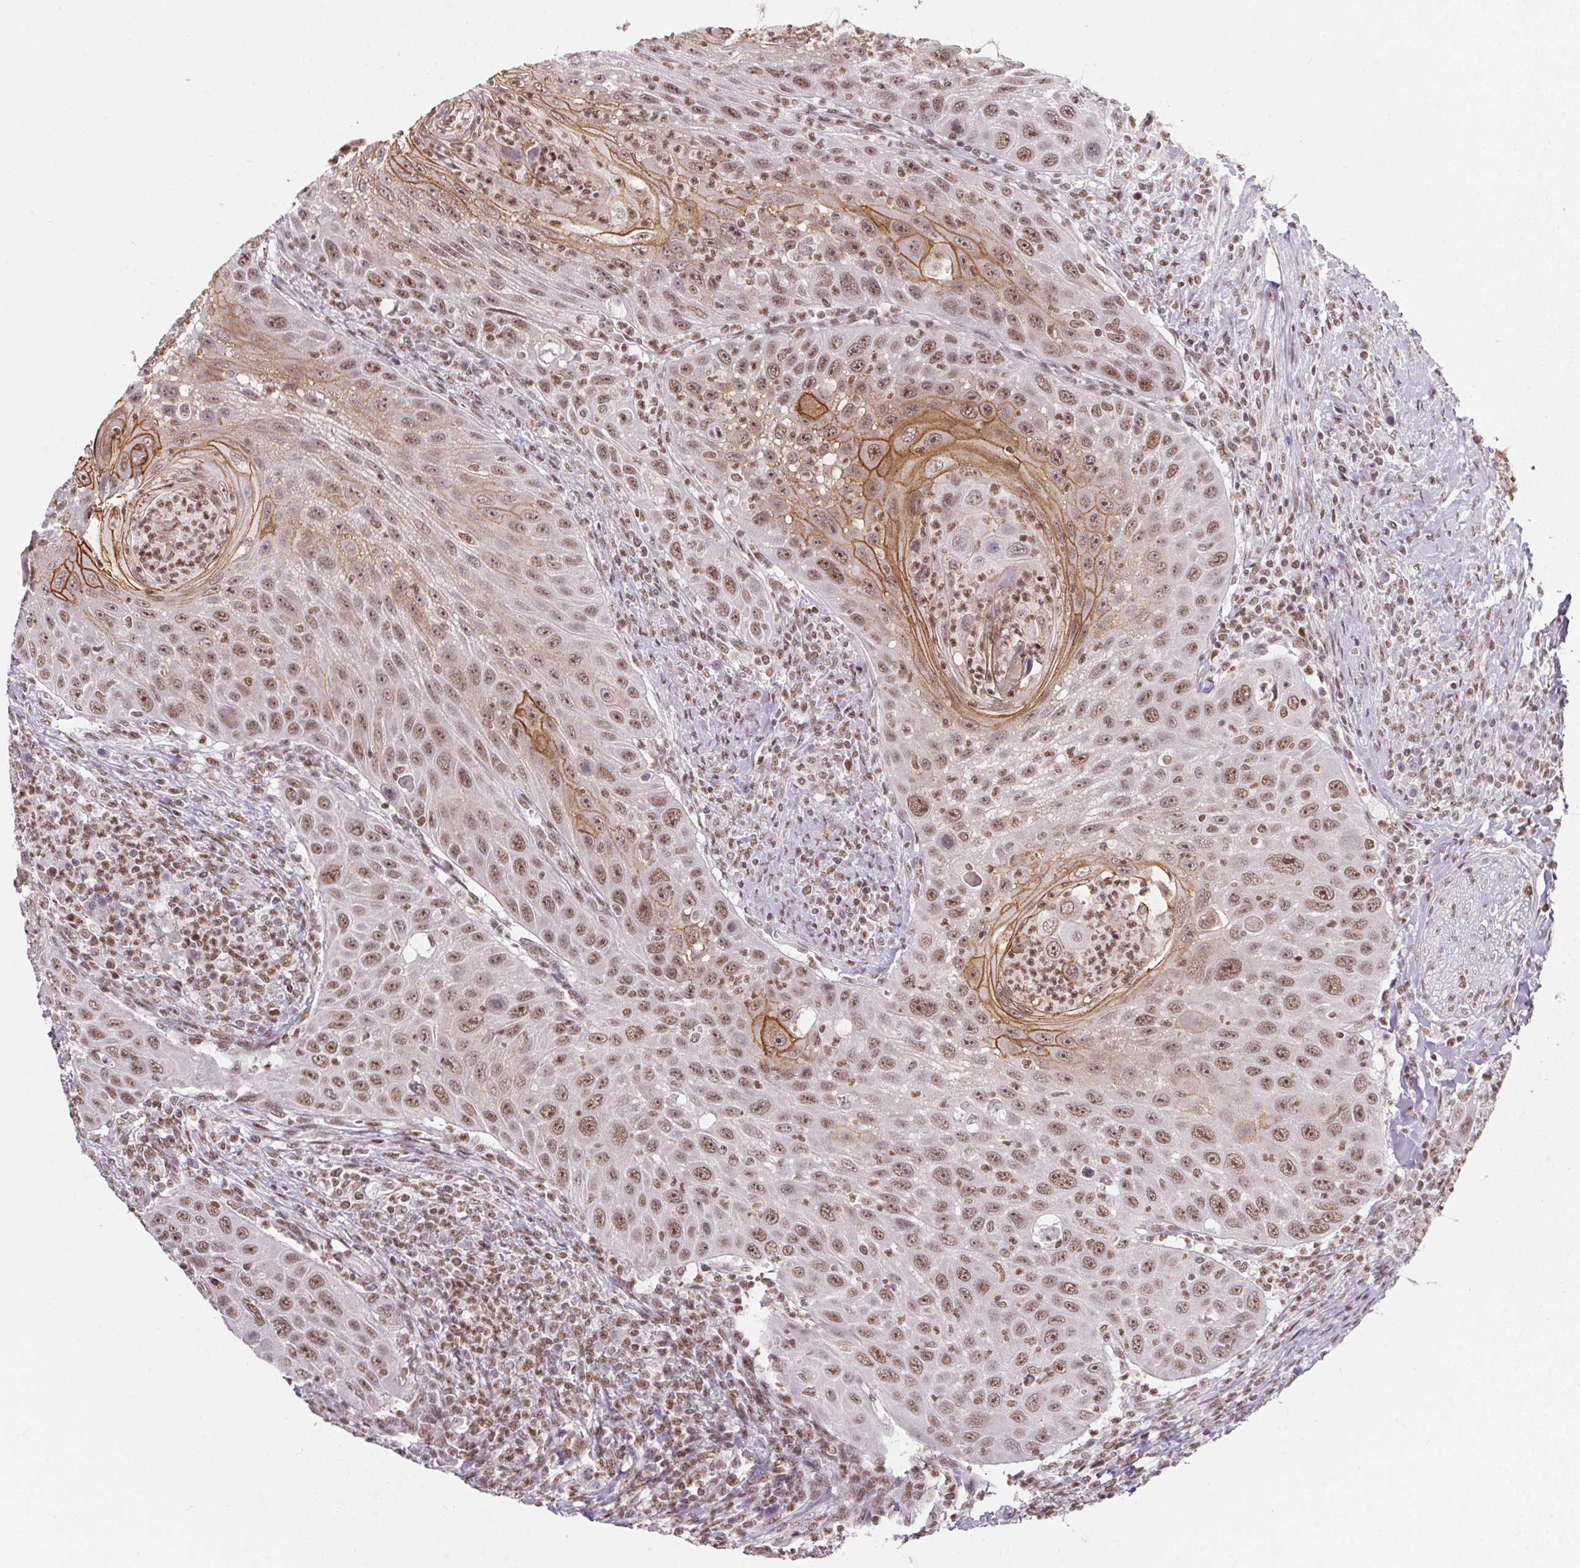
{"staining": {"intensity": "moderate", "quantity": ">75%", "location": "cytoplasmic/membranous,nuclear"}, "tissue": "head and neck cancer", "cell_type": "Tumor cells", "image_type": "cancer", "snomed": [{"axis": "morphology", "description": "Squamous cell carcinoma, NOS"}, {"axis": "topography", "description": "Head-Neck"}], "caption": "Brown immunohistochemical staining in human squamous cell carcinoma (head and neck) shows moderate cytoplasmic/membranous and nuclear staining in about >75% of tumor cells.", "gene": "NFE2L1", "patient": {"sex": "male", "age": 69}}